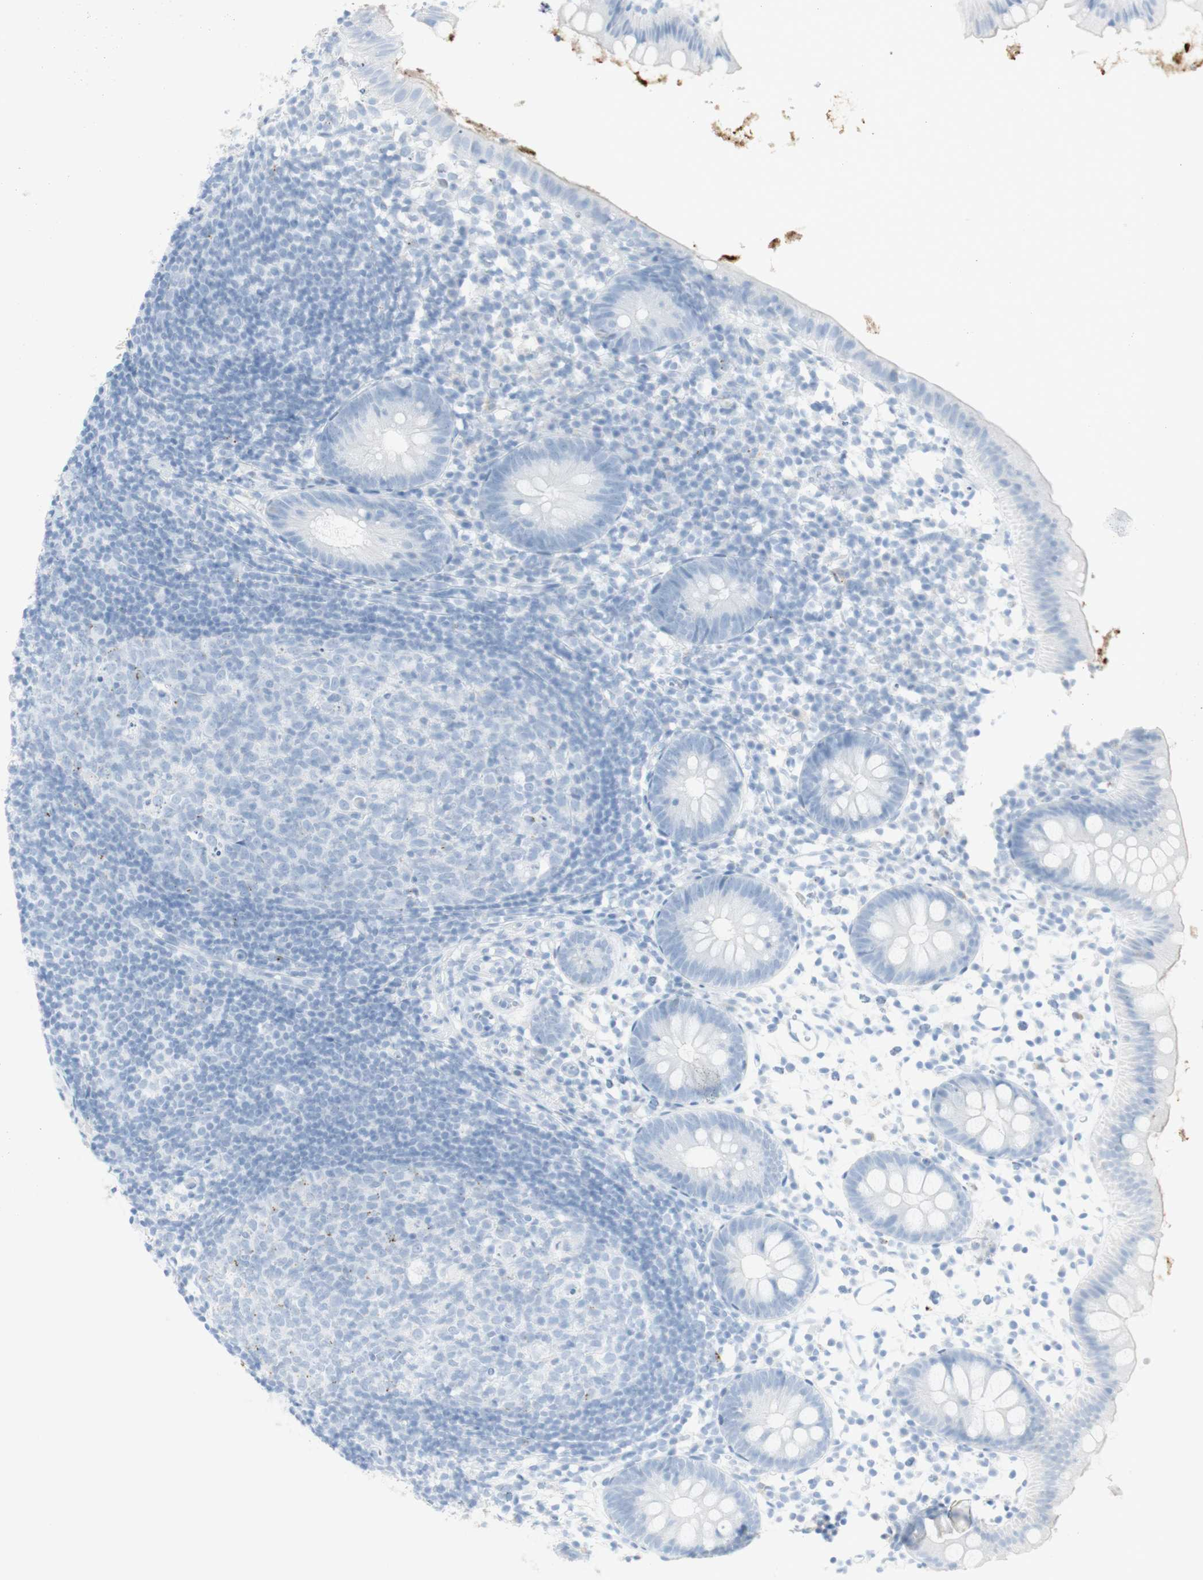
{"staining": {"intensity": "negative", "quantity": "none", "location": "none"}, "tissue": "appendix", "cell_type": "Glandular cells", "image_type": "normal", "snomed": [{"axis": "morphology", "description": "Normal tissue, NOS"}, {"axis": "topography", "description": "Appendix"}], "caption": "This is an IHC photomicrograph of unremarkable appendix. There is no positivity in glandular cells.", "gene": "NAPSA", "patient": {"sex": "female", "age": 20}}